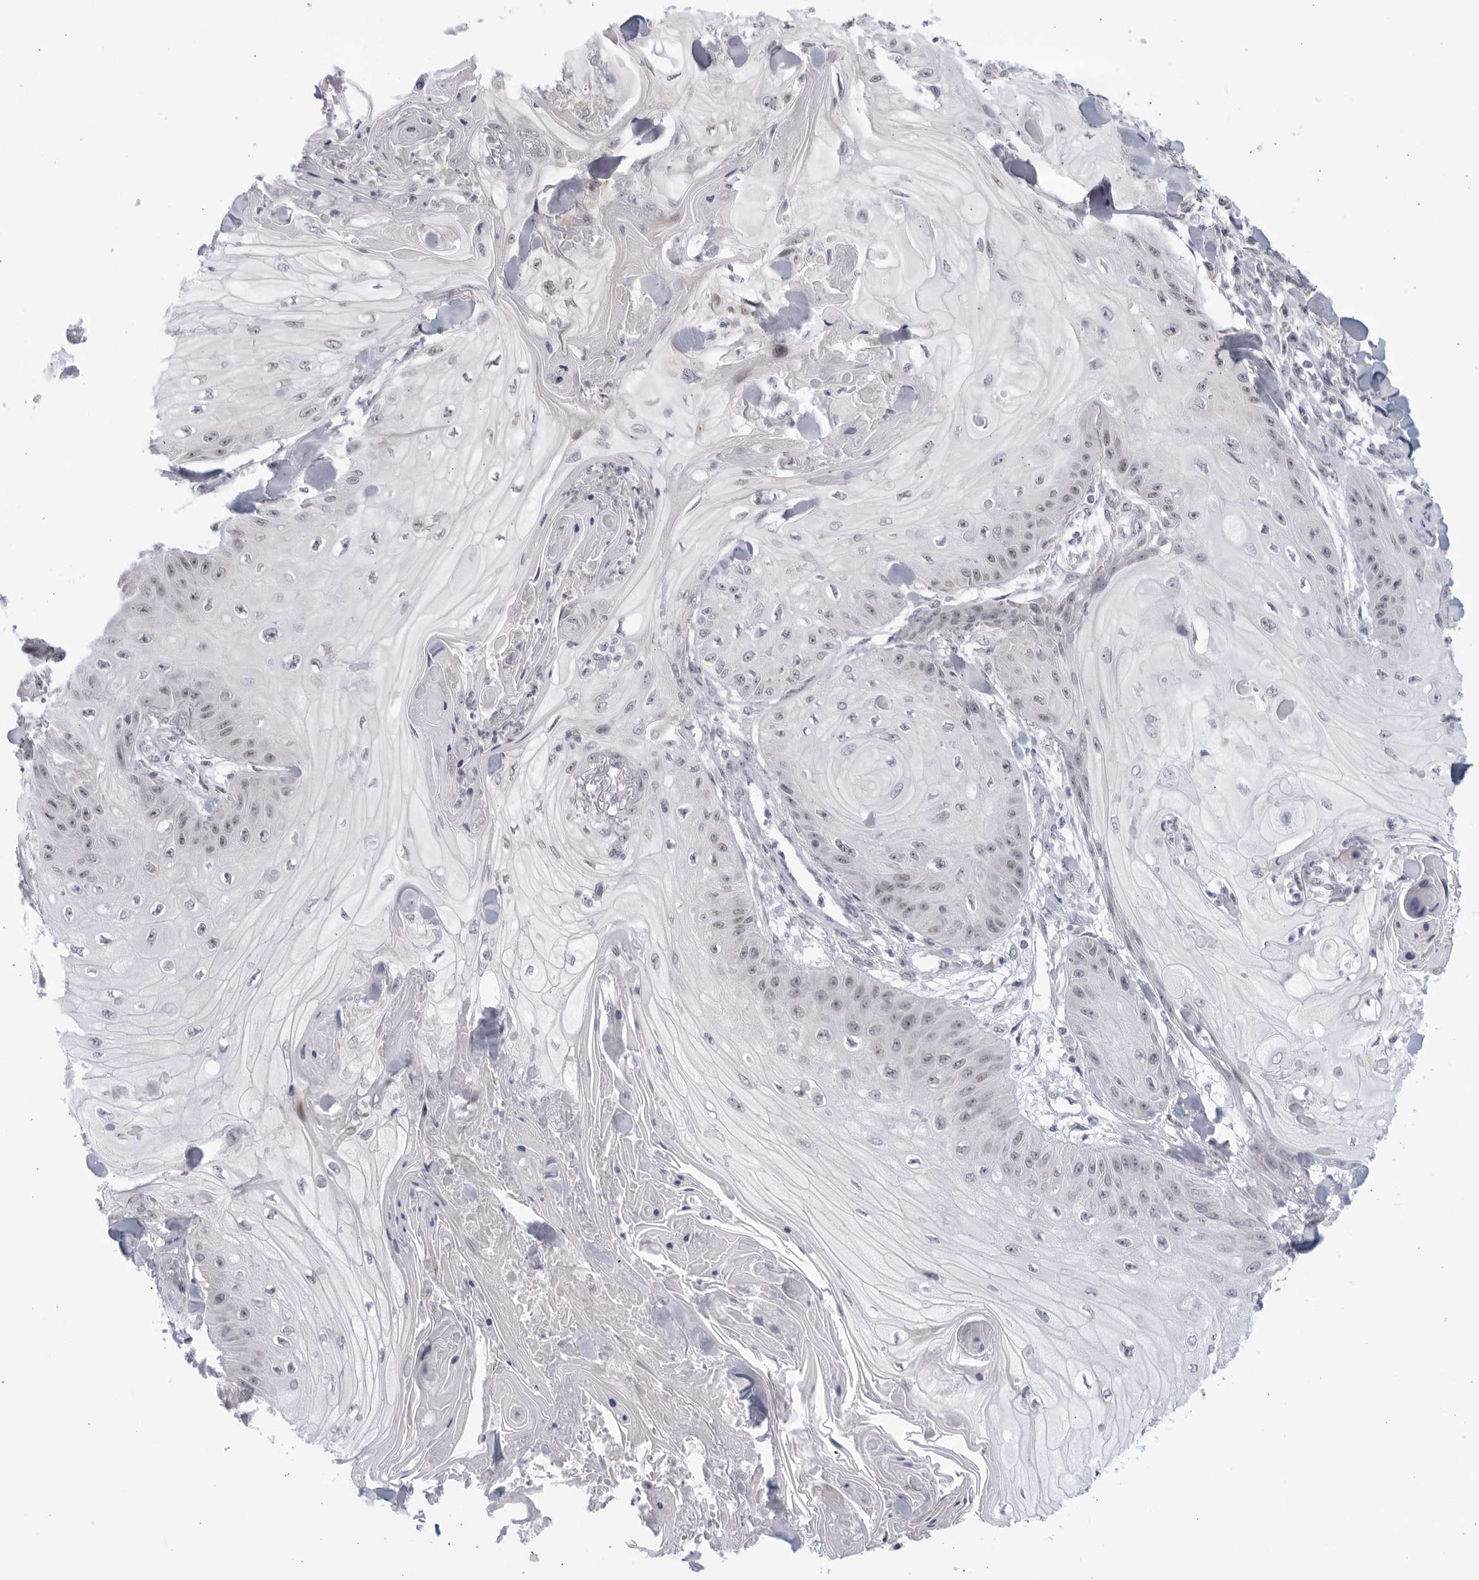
{"staining": {"intensity": "negative", "quantity": "none", "location": "none"}, "tissue": "skin cancer", "cell_type": "Tumor cells", "image_type": "cancer", "snomed": [{"axis": "morphology", "description": "Squamous cell carcinoma, NOS"}, {"axis": "topography", "description": "Skin"}], "caption": "IHC image of human skin cancer (squamous cell carcinoma) stained for a protein (brown), which exhibits no expression in tumor cells. (DAB (3,3'-diaminobenzidine) immunohistochemistry visualized using brightfield microscopy, high magnification).", "gene": "WDTC1", "patient": {"sex": "male", "age": 74}}